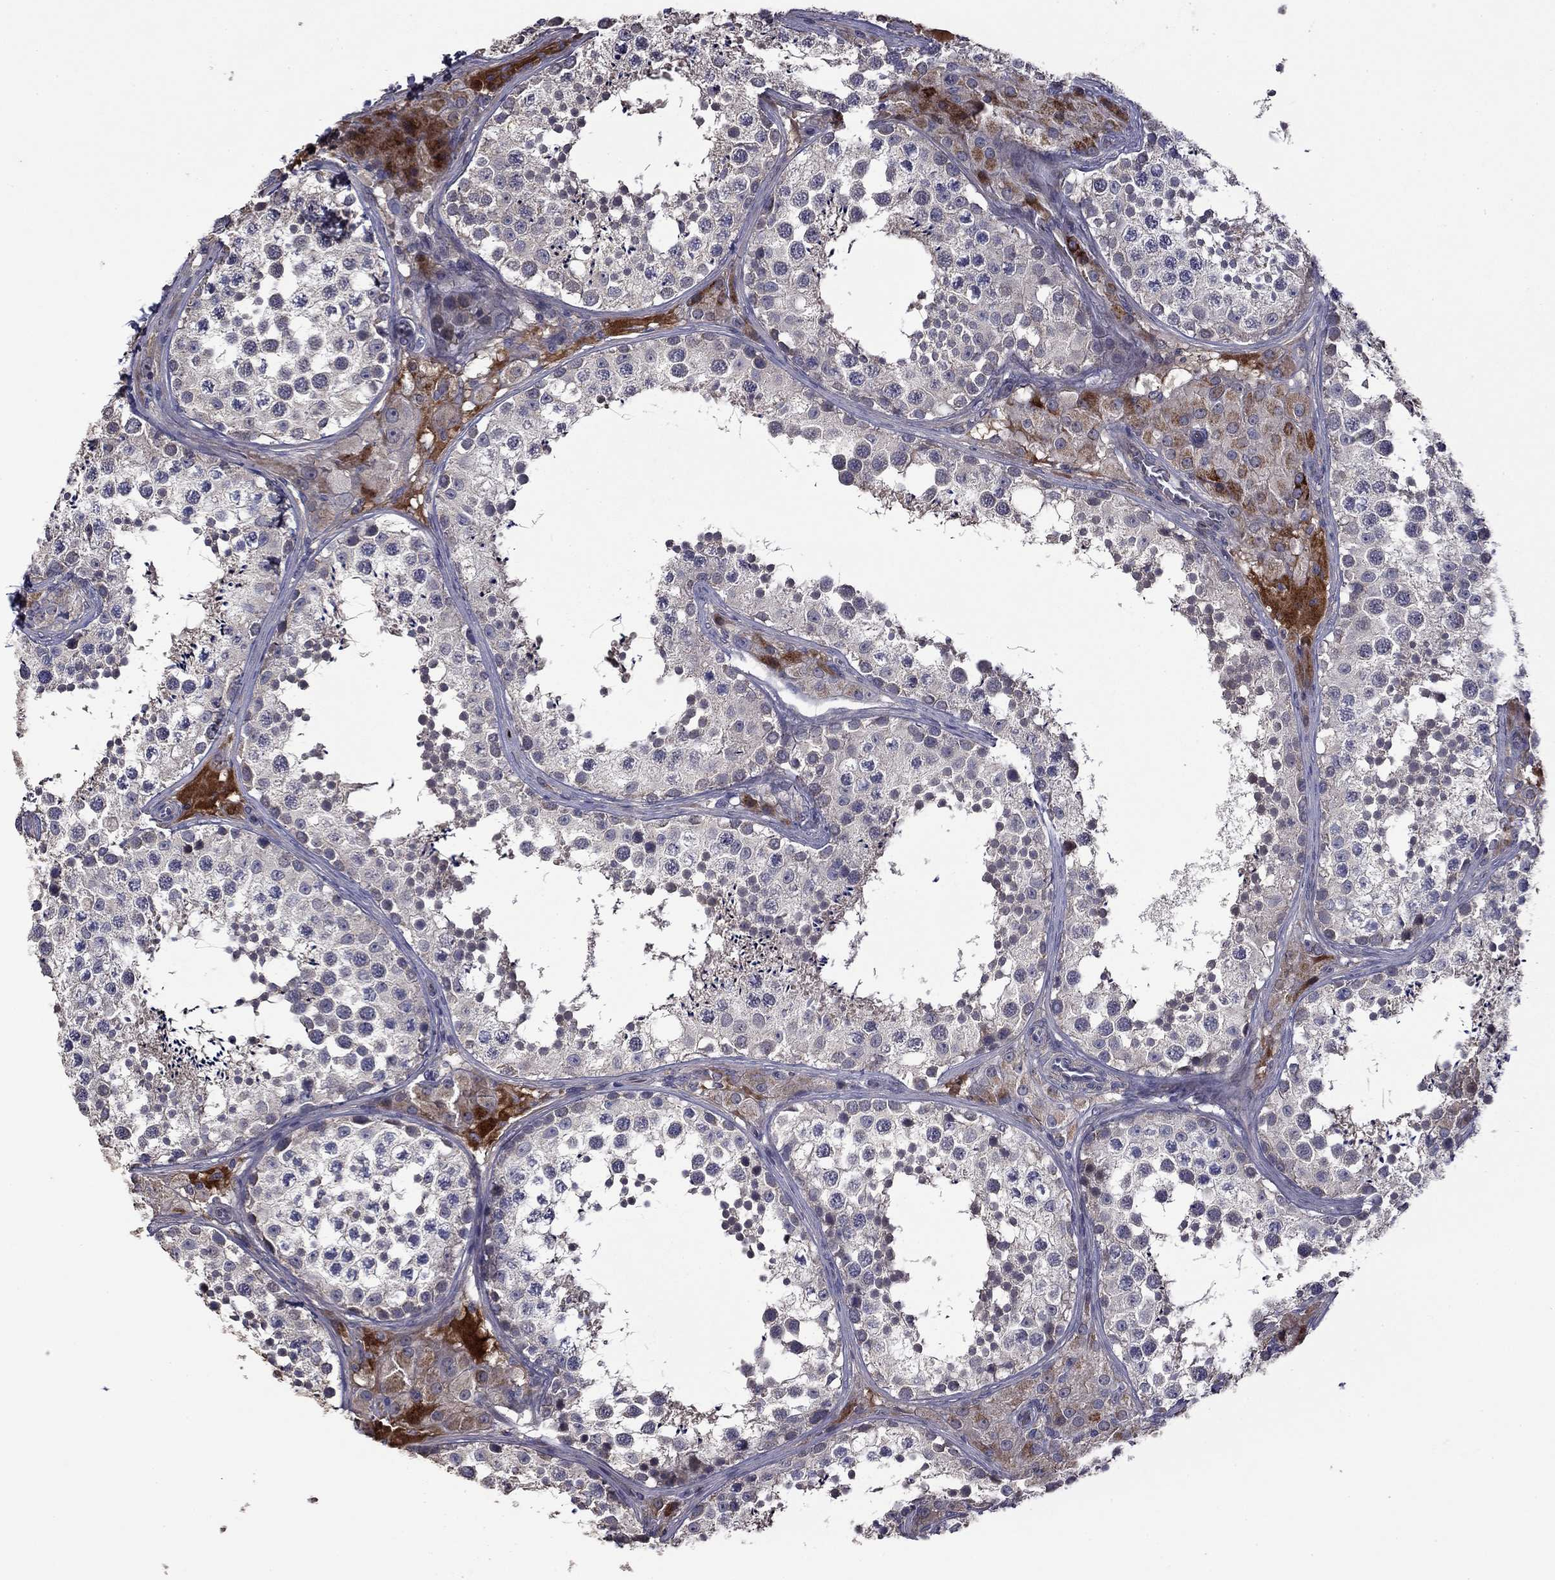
{"staining": {"intensity": "negative", "quantity": "none", "location": "none"}, "tissue": "testis", "cell_type": "Cells in seminiferous ducts", "image_type": "normal", "snomed": [{"axis": "morphology", "description": "Normal tissue, NOS"}, {"axis": "topography", "description": "Testis"}], "caption": "The immunohistochemistry (IHC) photomicrograph has no significant positivity in cells in seminiferous ducts of testis. Nuclei are stained in blue.", "gene": "SATB1", "patient": {"sex": "male", "age": 34}}